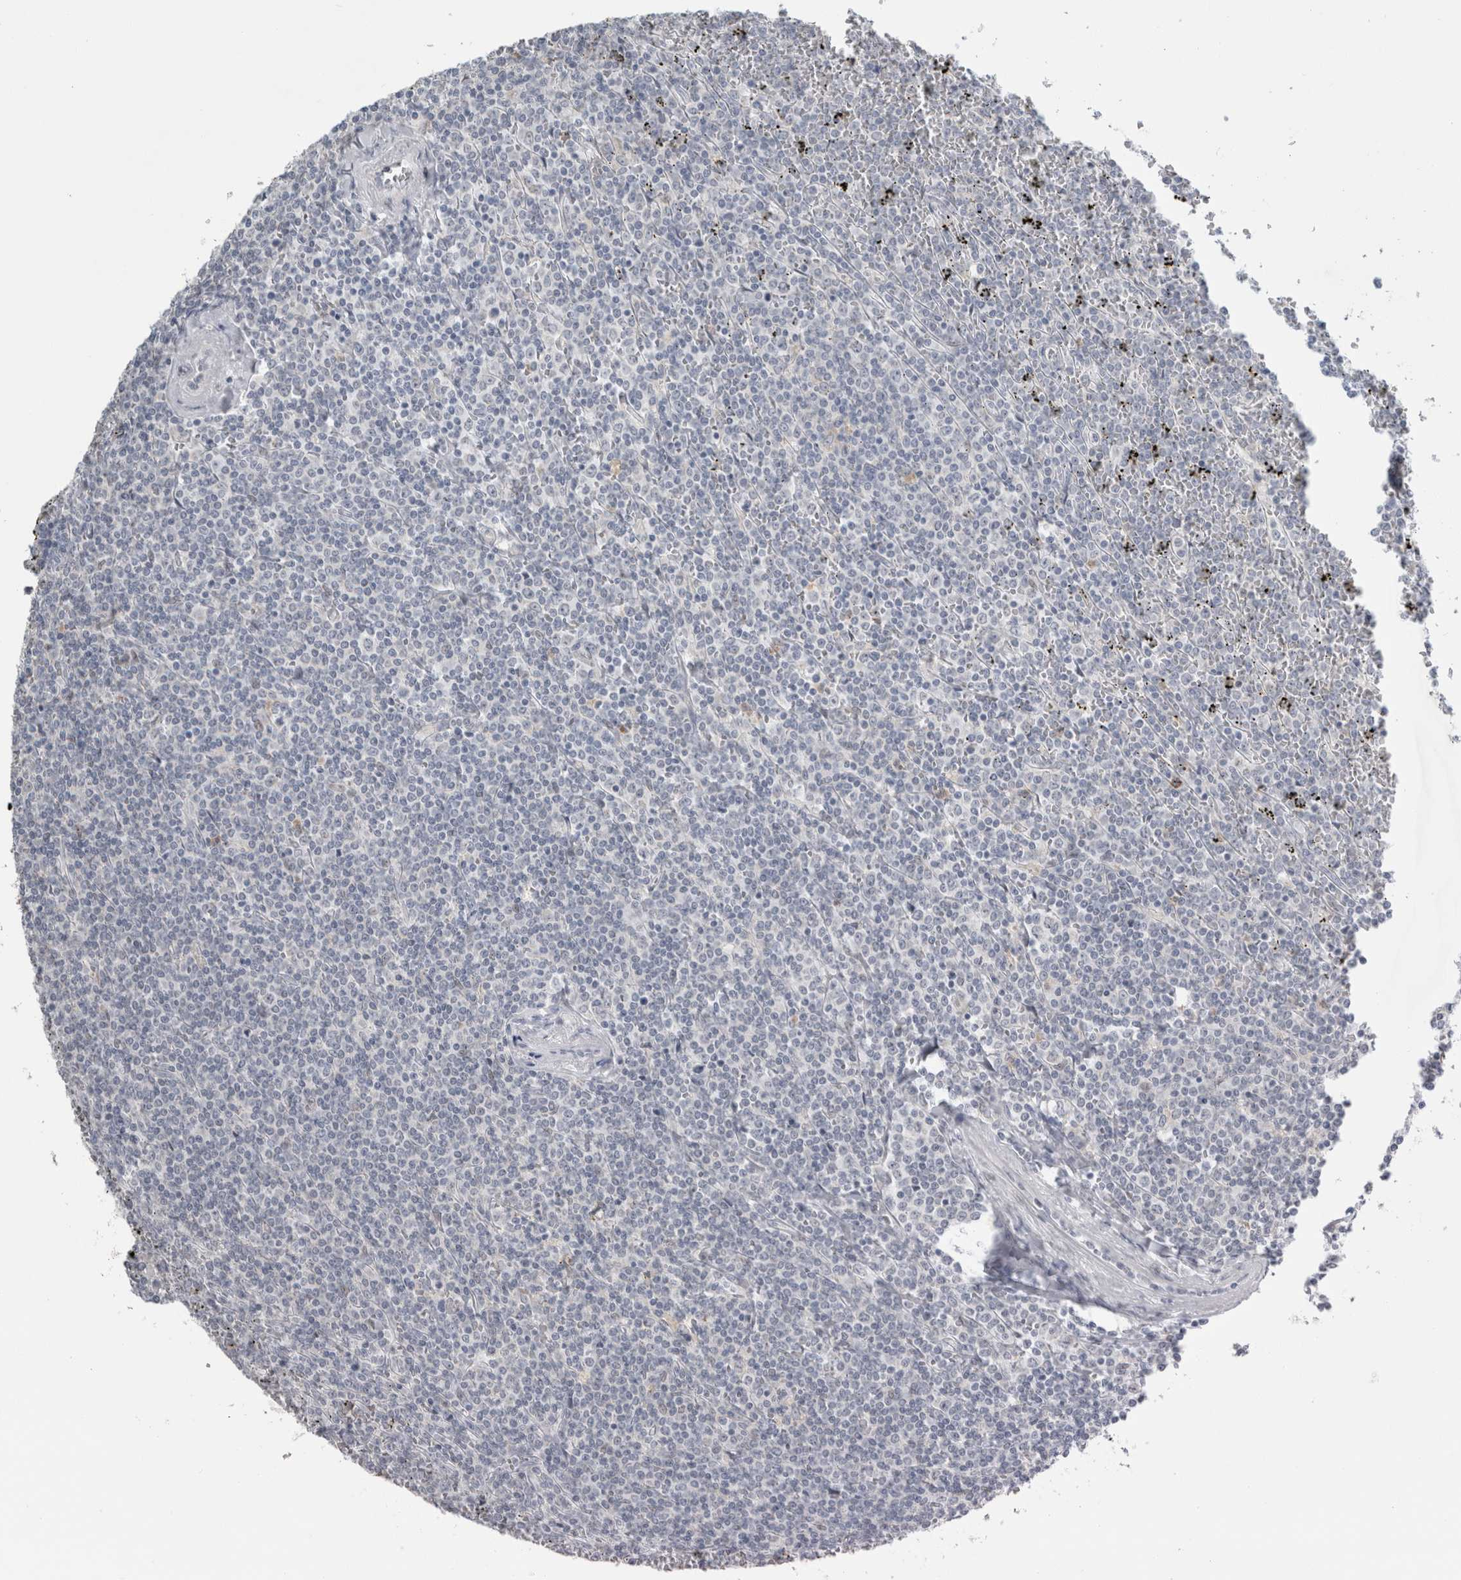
{"staining": {"intensity": "negative", "quantity": "none", "location": "none"}, "tissue": "lymphoma", "cell_type": "Tumor cells", "image_type": "cancer", "snomed": [{"axis": "morphology", "description": "Malignant lymphoma, non-Hodgkin's type, Low grade"}, {"axis": "topography", "description": "Spleen"}], "caption": "IHC image of lymphoma stained for a protein (brown), which displays no staining in tumor cells.", "gene": "PLIN1", "patient": {"sex": "female", "age": 19}}